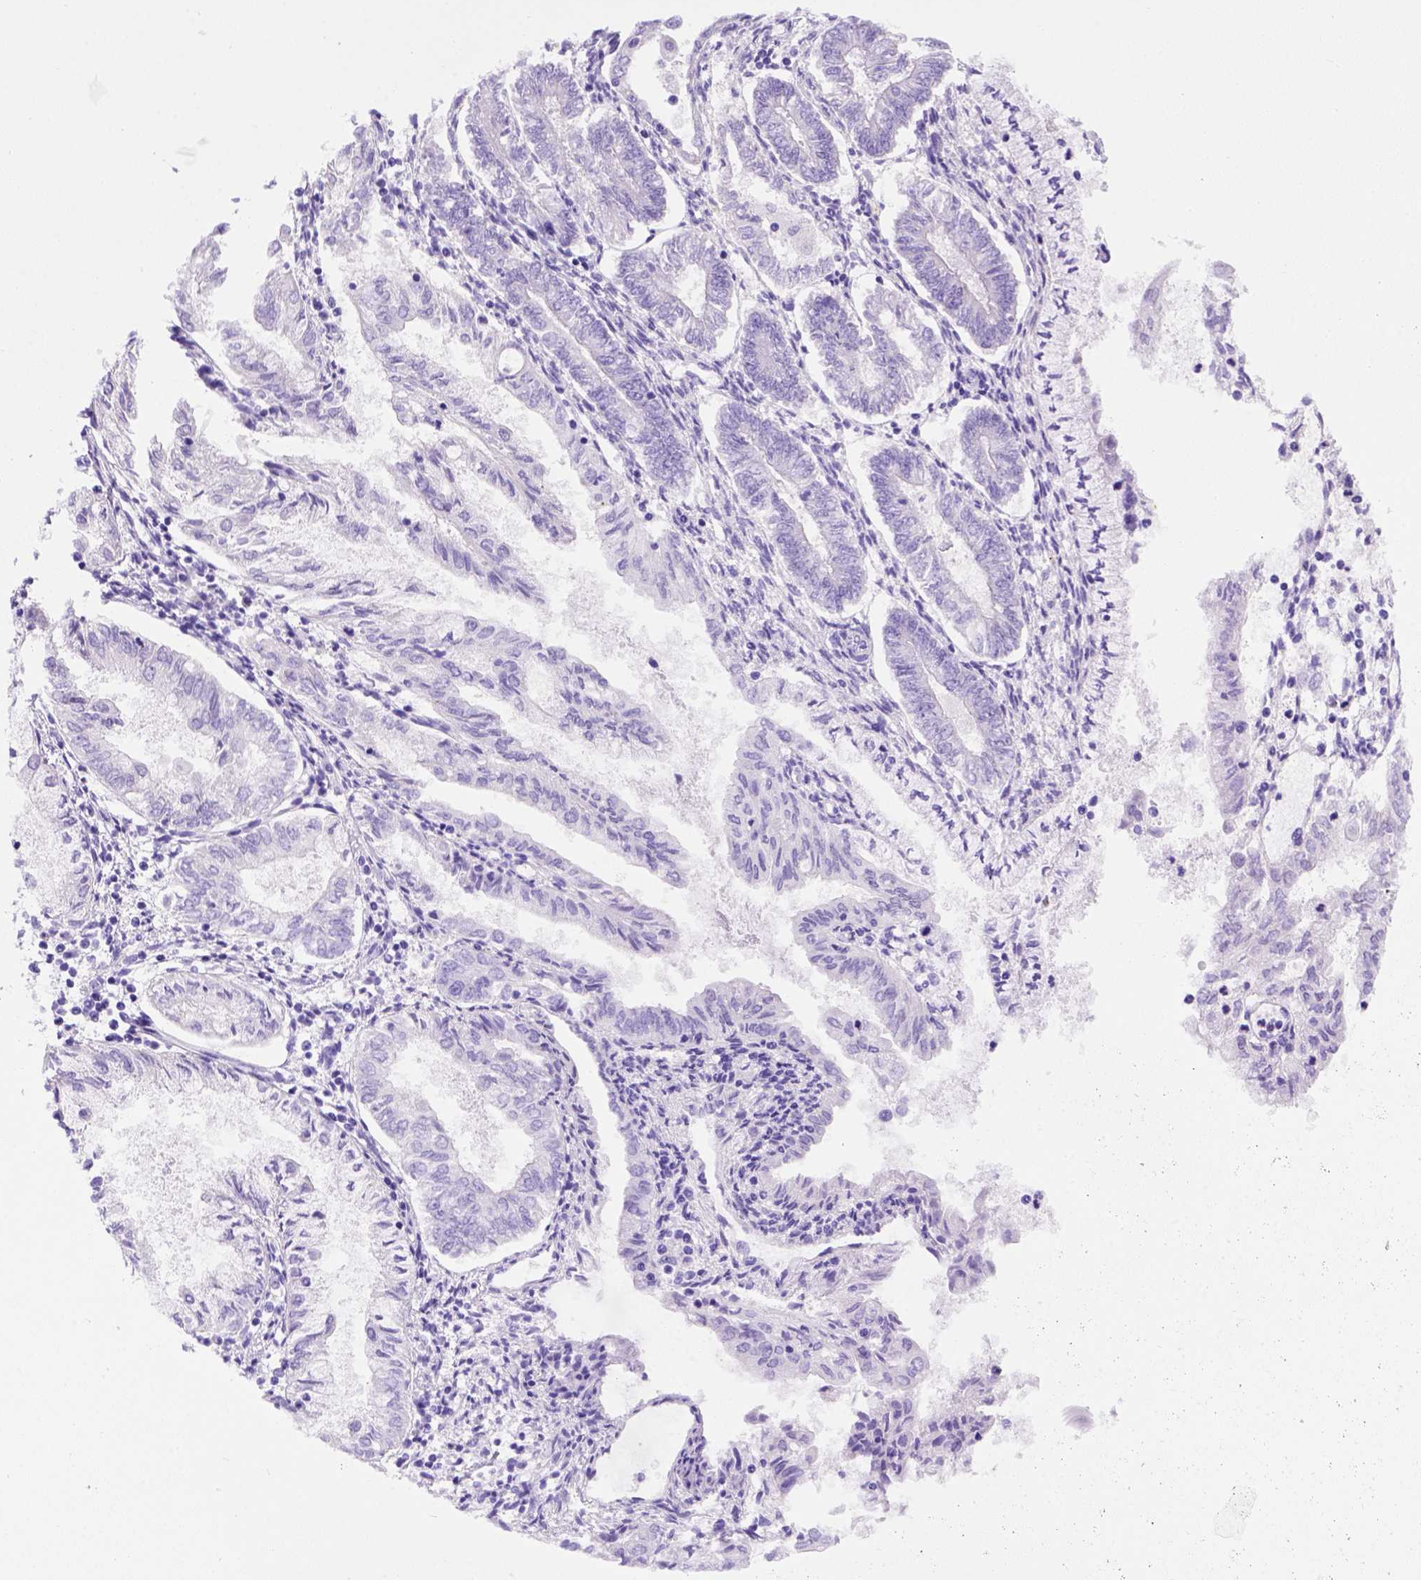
{"staining": {"intensity": "negative", "quantity": "none", "location": "none"}, "tissue": "endometrial cancer", "cell_type": "Tumor cells", "image_type": "cancer", "snomed": [{"axis": "morphology", "description": "Adenocarcinoma, NOS"}, {"axis": "topography", "description": "Endometrium"}], "caption": "Protein analysis of adenocarcinoma (endometrial) reveals no significant expression in tumor cells.", "gene": "FOXI1", "patient": {"sex": "female", "age": 68}}